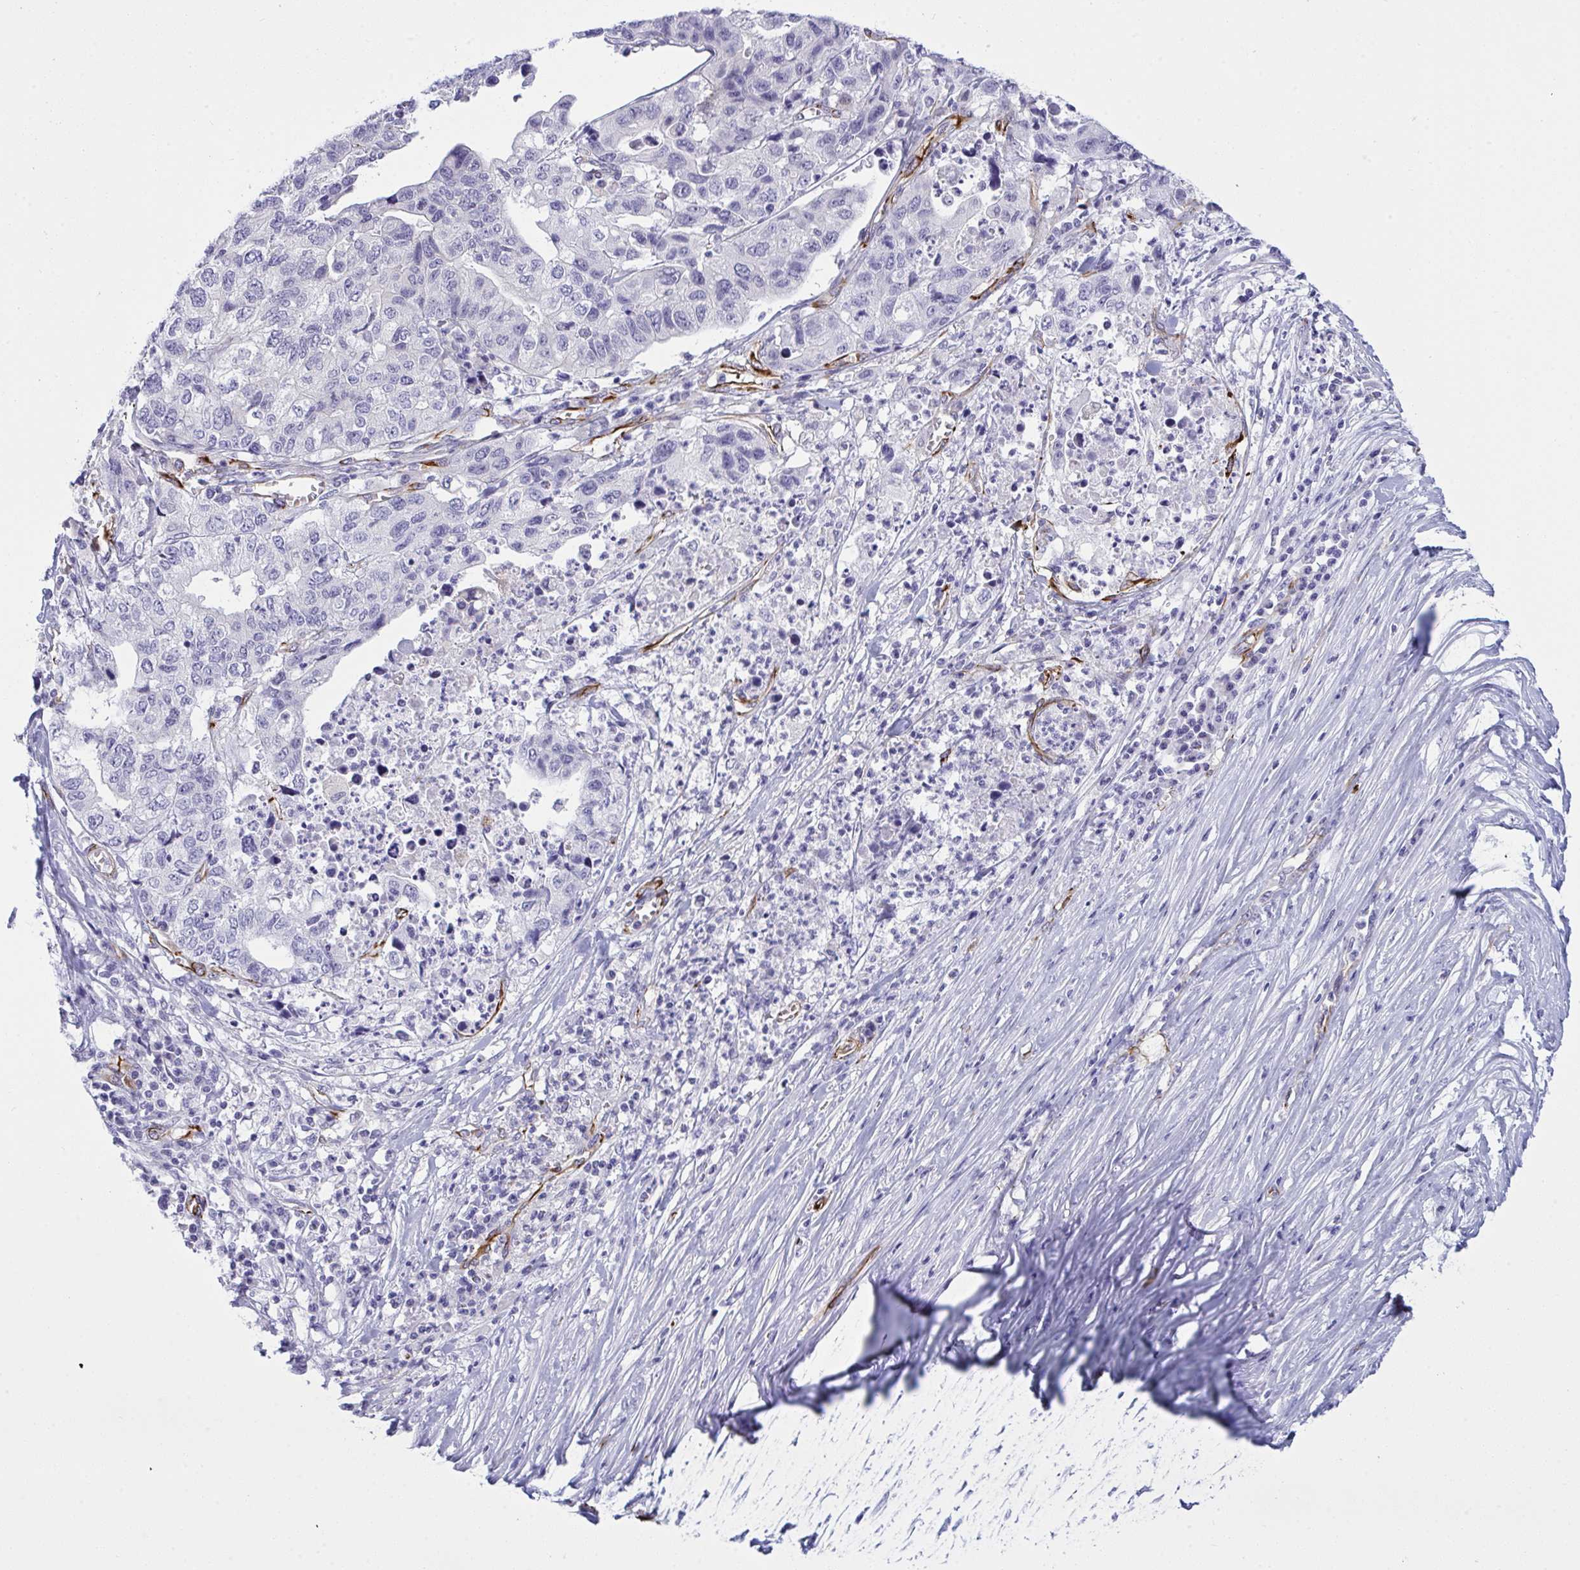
{"staining": {"intensity": "negative", "quantity": "none", "location": "none"}, "tissue": "stomach cancer", "cell_type": "Tumor cells", "image_type": "cancer", "snomed": [{"axis": "morphology", "description": "Adenocarcinoma, NOS"}, {"axis": "topography", "description": "Stomach, upper"}], "caption": "Immunohistochemistry image of neoplastic tissue: human adenocarcinoma (stomach) stained with DAB (3,3'-diaminobenzidine) shows no significant protein expression in tumor cells. (DAB (3,3'-diaminobenzidine) immunohistochemistry with hematoxylin counter stain).", "gene": "SLC35B1", "patient": {"sex": "female", "age": 67}}